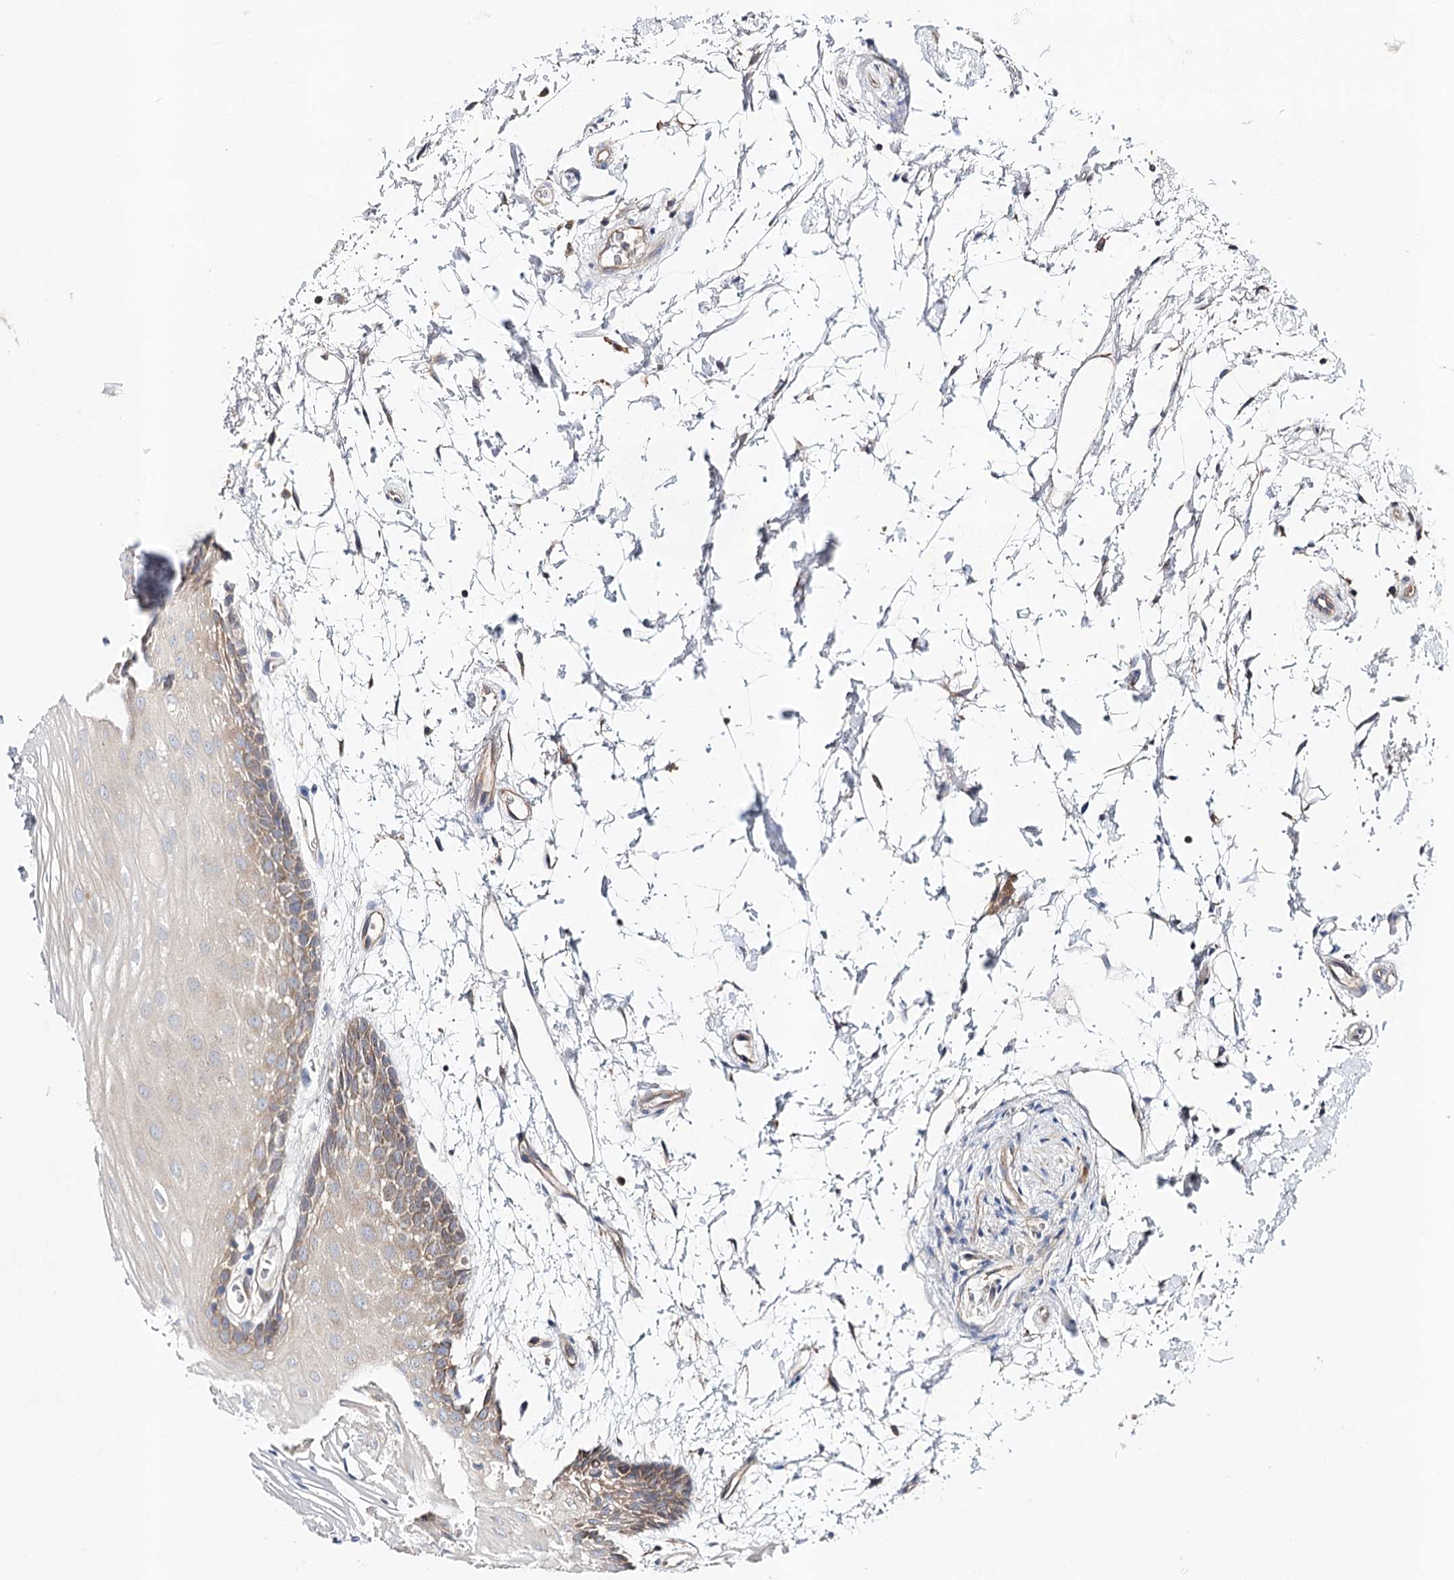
{"staining": {"intensity": "weak", "quantity": ">75%", "location": "cytoplasmic/membranous"}, "tissue": "oral mucosa", "cell_type": "Squamous epithelial cells", "image_type": "normal", "snomed": [{"axis": "morphology", "description": "Normal tissue, NOS"}, {"axis": "topography", "description": "Skeletal muscle"}, {"axis": "topography", "description": "Oral tissue"}, {"axis": "topography", "description": "Peripheral nerve tissue"}], "caption": "Immunohistochemistry (IHC) of normal oral mucosa displays low levels of weak cytoplasmic/membranous positivity in about >75% of squamous epithelial cells. Nuclei are stained in blue.", "gene": "ABRAXAS2", "patient": {"sex": "female", "age": 84}}